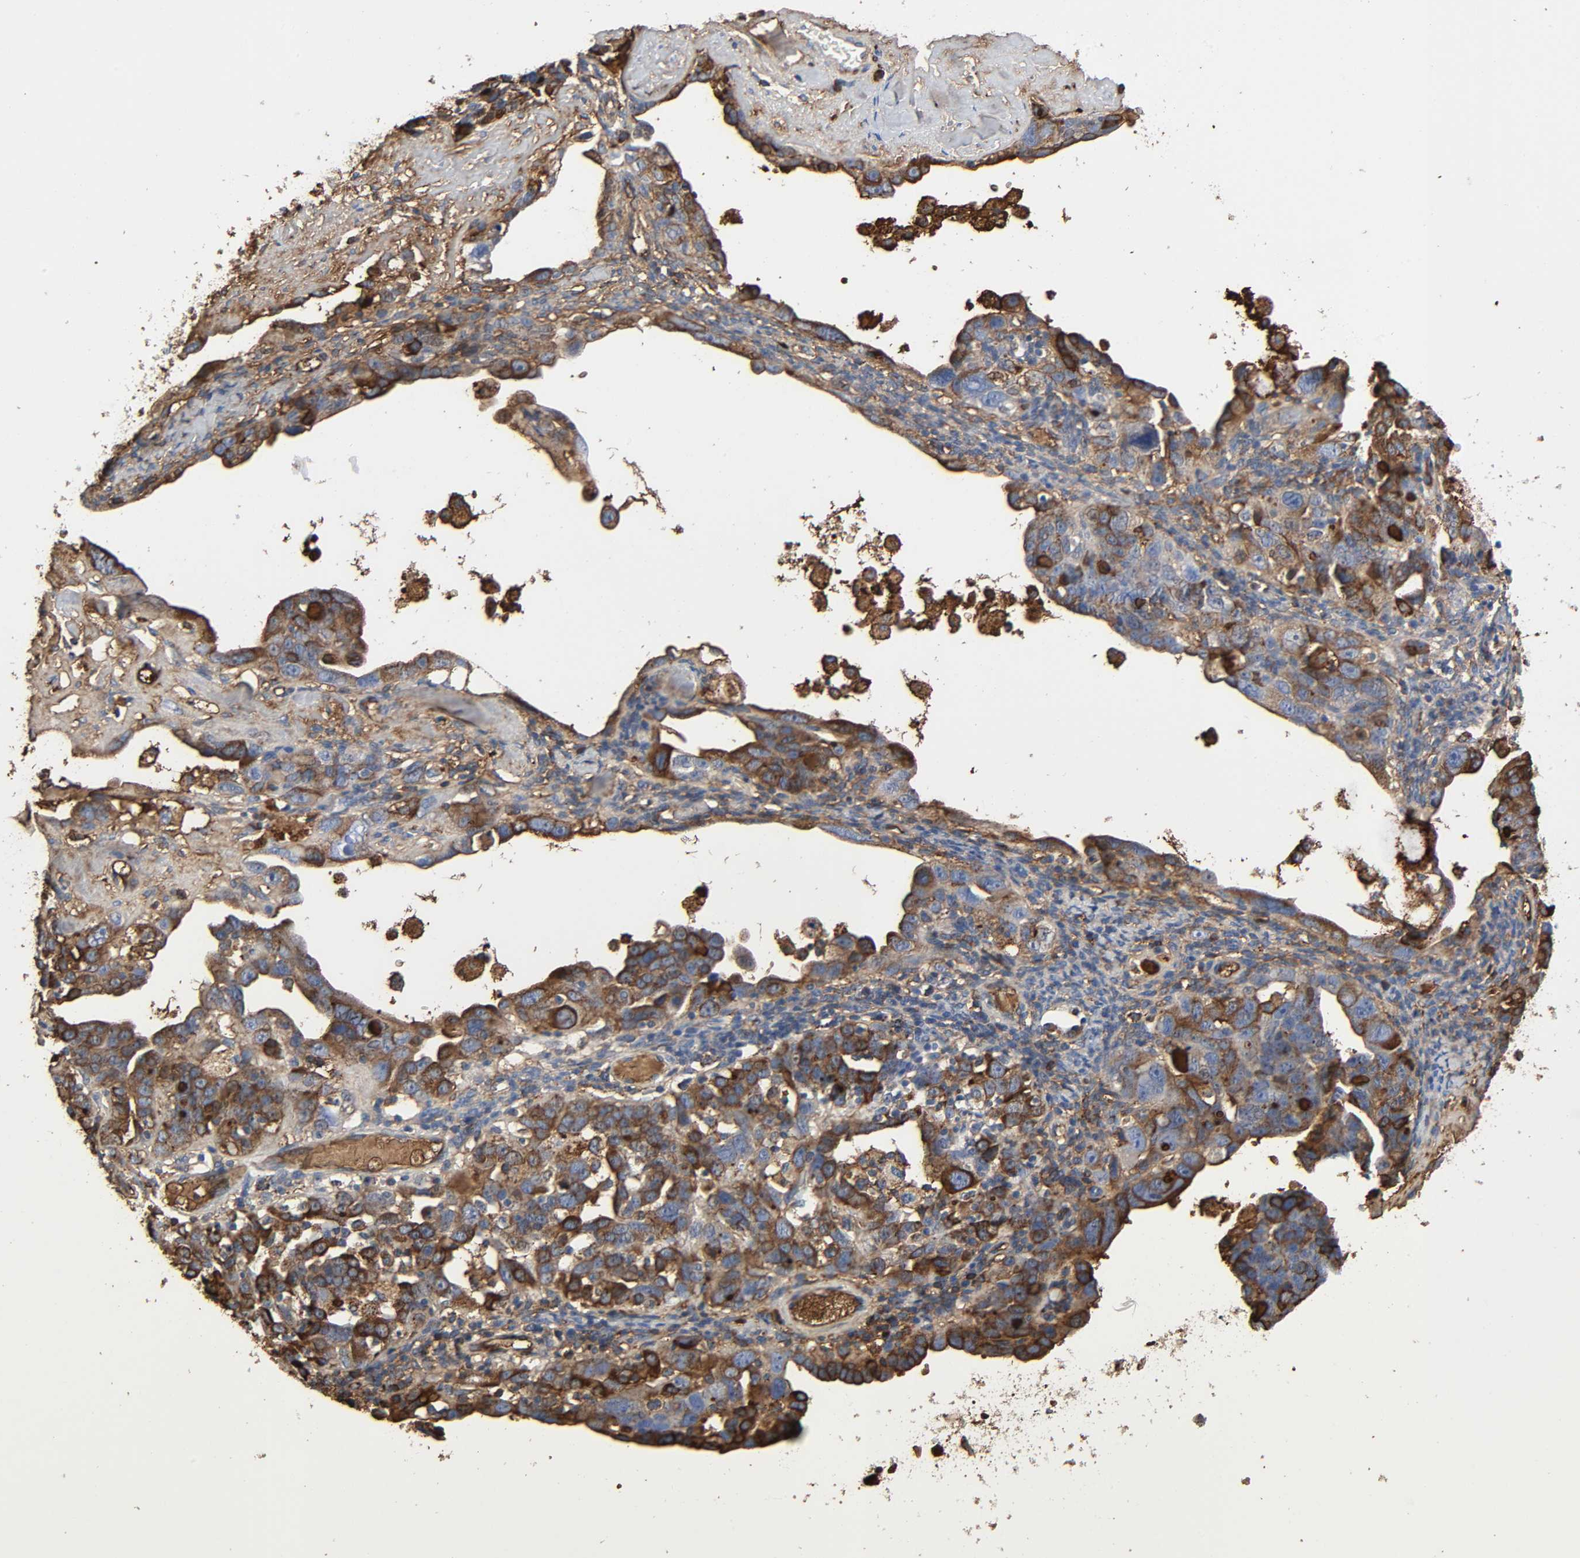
{"staining": {"intensity": "strong", "quantity": ">75%", "location": "cytoplasmic/membranous"}, "tissue": "ovarian cancer", "cell_type": "Tumor cells", "image_type": "cancer", "snomed": [{"axis": "morphology", "description": "Cystadenocarcinoma, serous, NOS"}, {"axis": "topography", "description": "Ovary"}], "caption": "Immunohistochemical staining of human serous cystadenocarcinoma (ovarian) reveals high levels of strong cytoplasmic/membranous protein staining in about >75% of tumor cells.", "gene": "C3", "patient": {"sex": "female", "age": 66}}